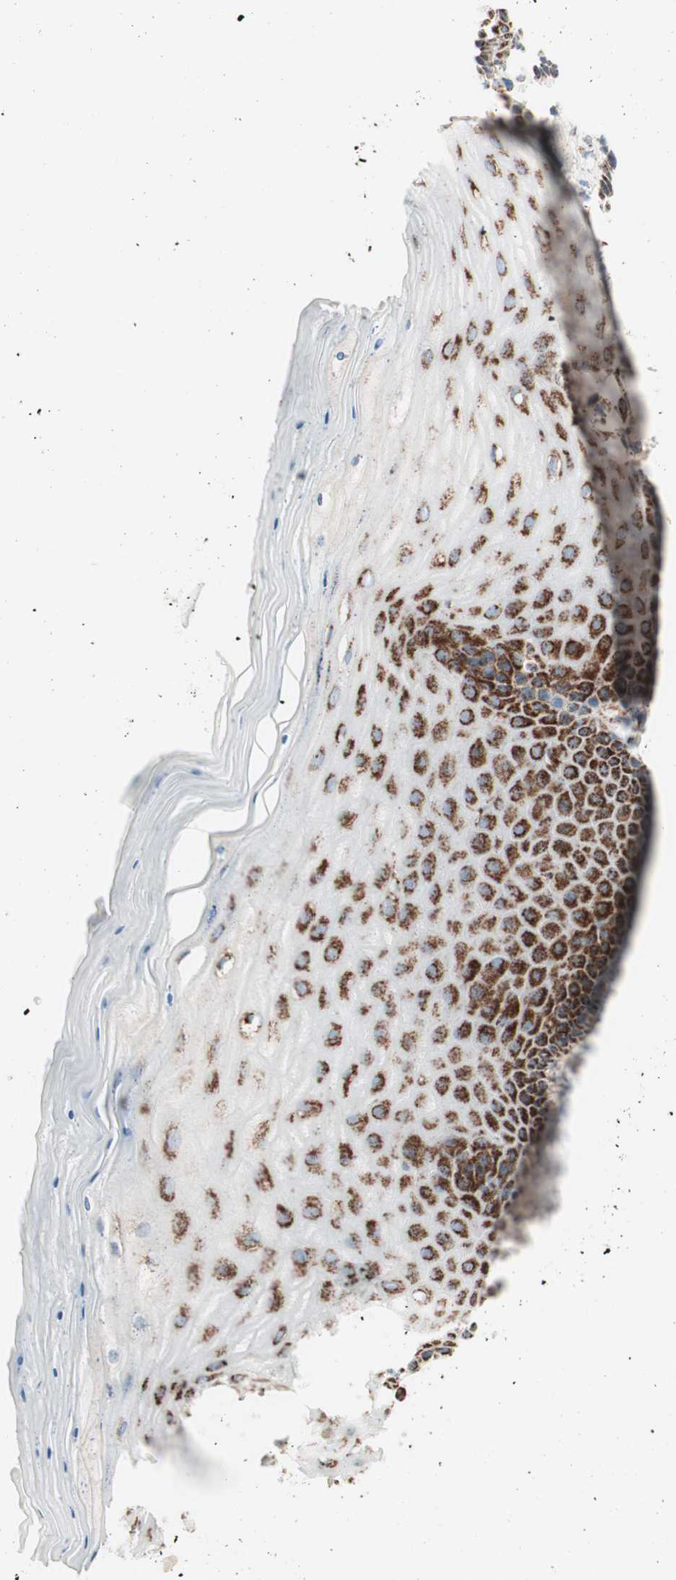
{"staining": {"intensity": "strong", "quantity": ">75%", "location": "cytoplasmic/membranous"}, "tissue": "cervix", "cell_type": "Glandular cells", "image_type": "normal", "snomed": [{"axis": "morphology", "description": "Normal tissue, NOS"}, {"axis": "topography", "description": "Cervix"}], "caption": "Cervix was stained to show a protein in brown. There is high levels of strong cytoplasmic/membranous expression in about >75% of glandular cells. The staining is performed using DAB brown chromogen to label protein expression. The nuclei are counter-stained blue using hematoxylin.", "gene": "TOMM20", "patient": {"sex": "female", "age": 55}}